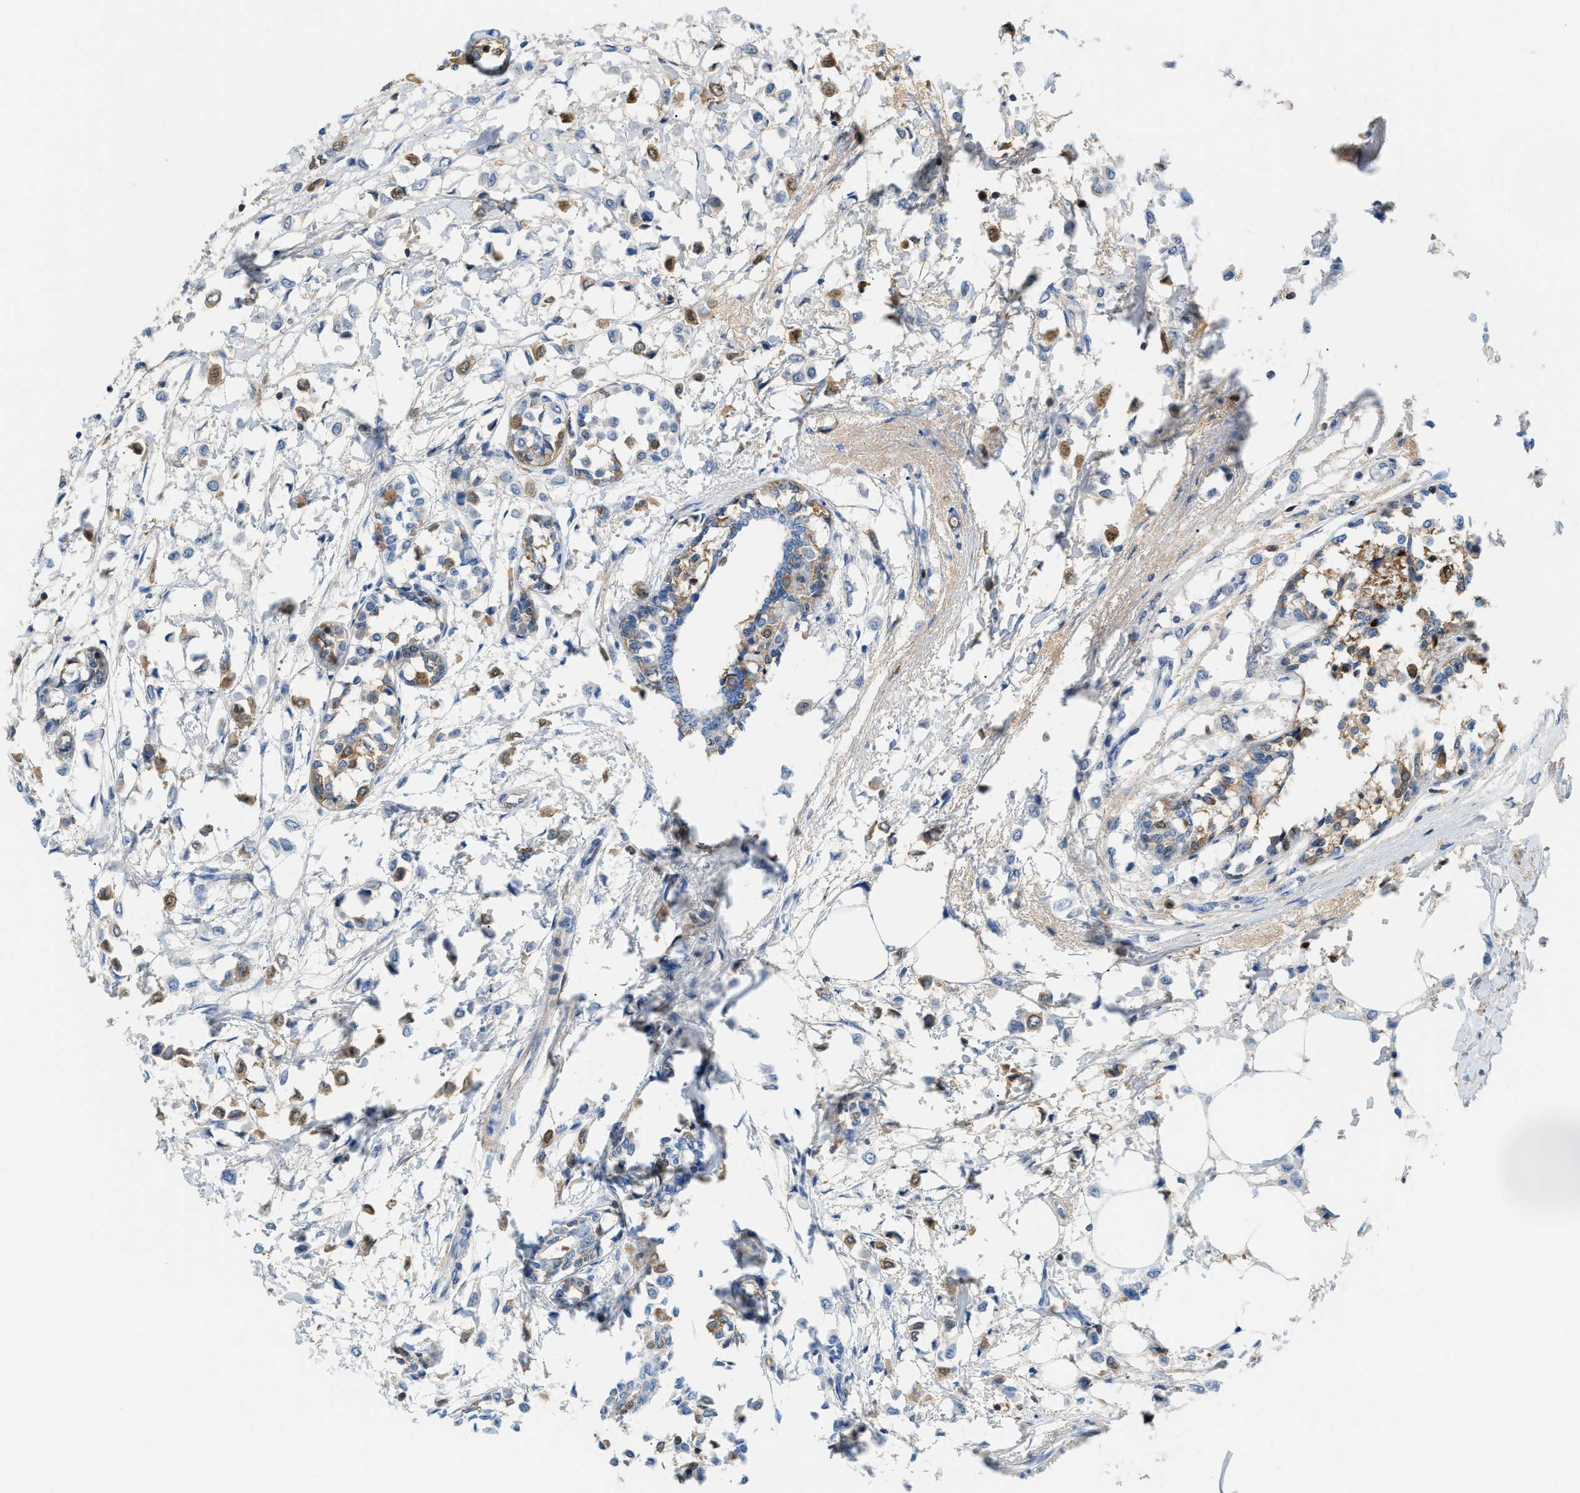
{"staining": {"intensity": "moderate", "quantity": "<25%", "location": "cytoplasmic/membranous"}, "tissue": "breast cancer", "cell_type": "Tumor cells", "image_type": "cancer", "snomed": [{"axis": "morphology", "description": "Lobular carcinoma"}, {"axis": "topography", "description": "Breast"}], "caption": "Human breast lobular carcinoma stained with a protein marker exhibits moderate staining in tumor cells.", "gene": "CFI", "patient": {"sex": "female", "age": 51}}